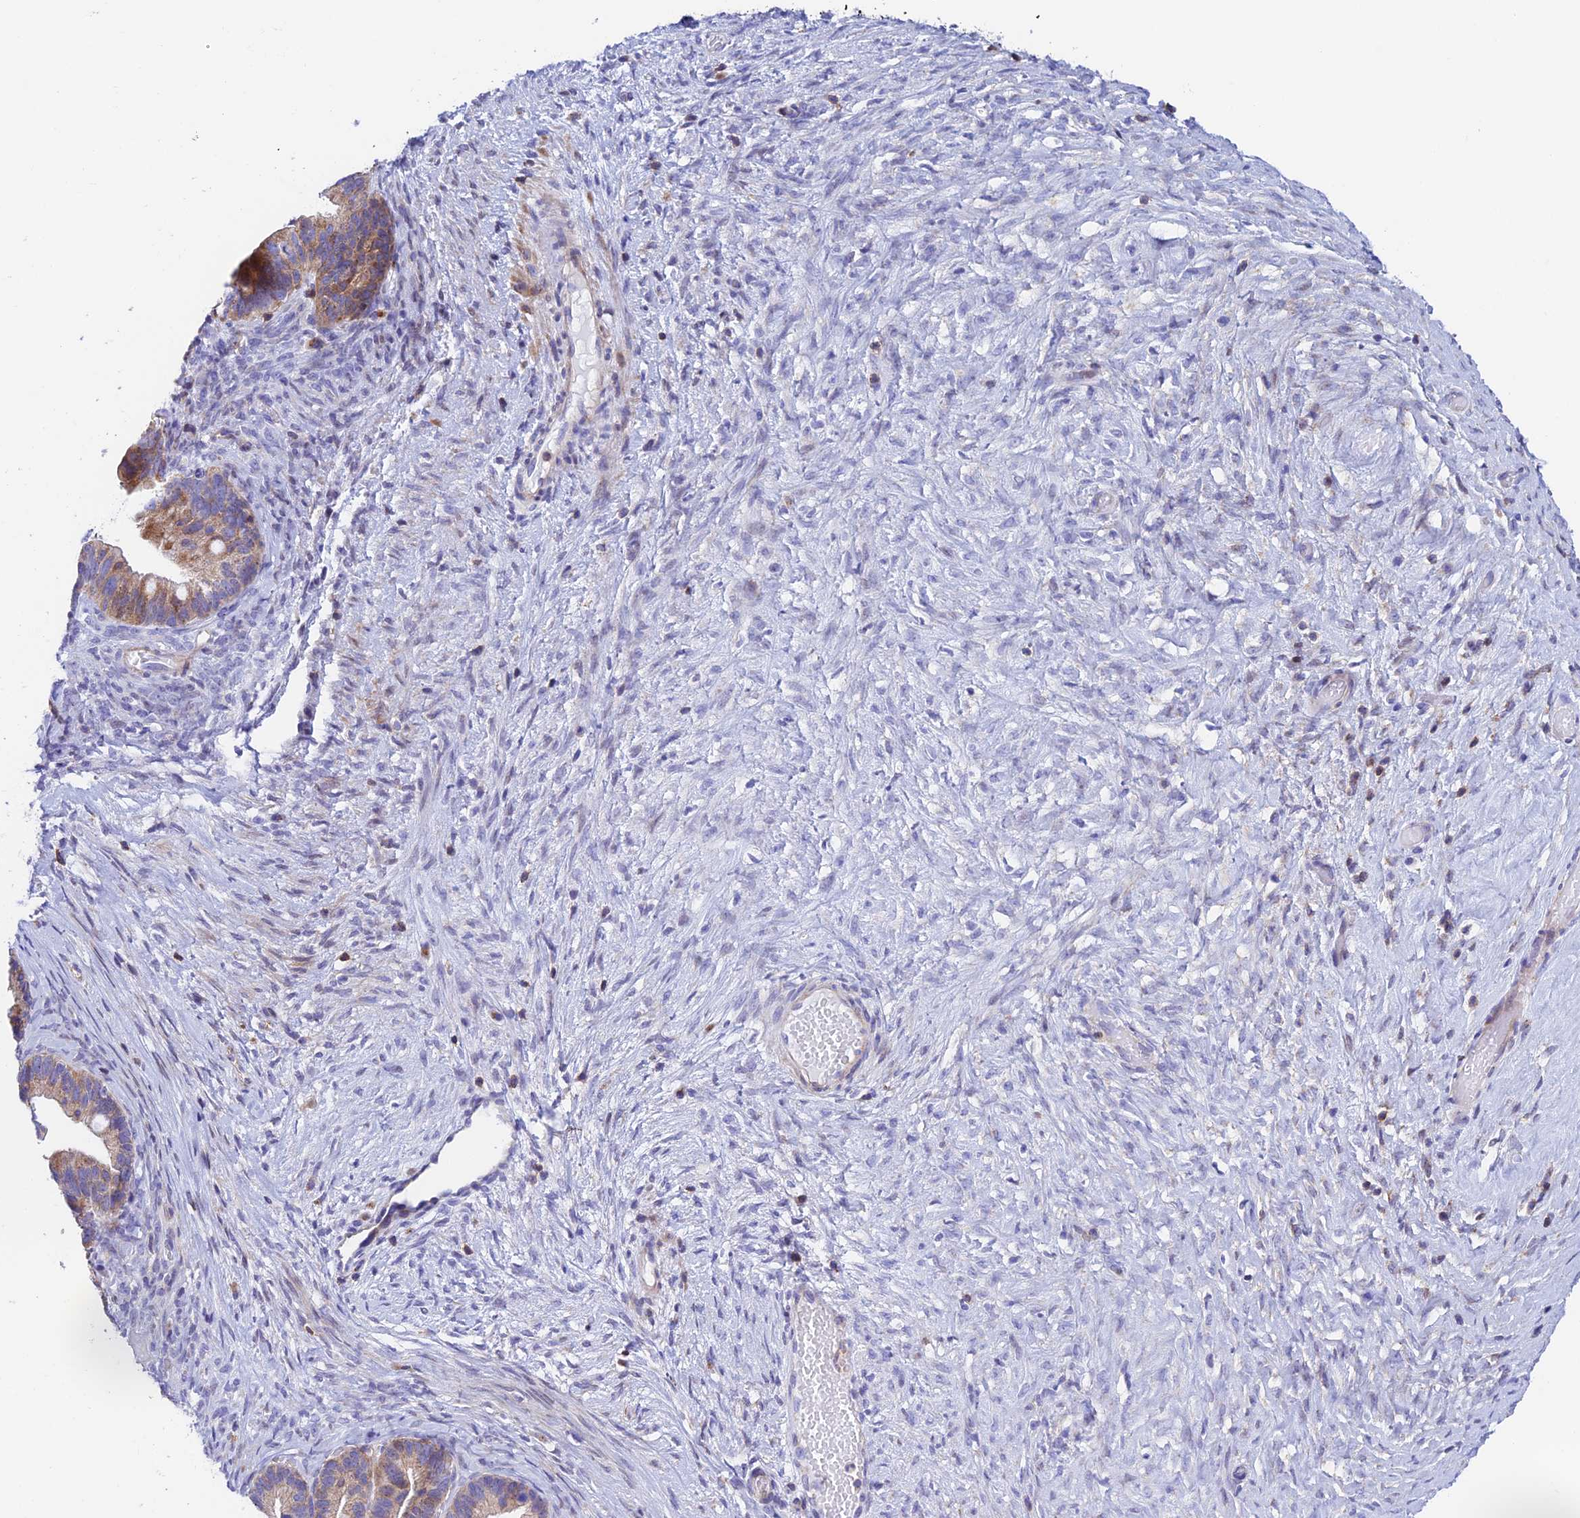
{"staining": {"intensity": "moderate", "quantity": "<25%", "location": "cytoplasmic/membranous"}, "tissue": "ovarian cancer", "cell_type": "Tumor cells", "image_type": "cancer", "snomed": [{"axis": "morphology", "description": "Cystadenocarcinoma, serous, NOS"}, {"axis": "topography", "description": "Ovary"}], "caption": "Serous cystadenocarcinoma (ovarian) tissue demonstrates moderate cytoplasmic/membranous positivity in approximately <25% of tumor cells, visualized by immunohistochemistry. (DAB = brown stain, brightfield microscopy at high magnification).", "gene": "PRIM1", "patient": {"sex": "female", "age": 56}}